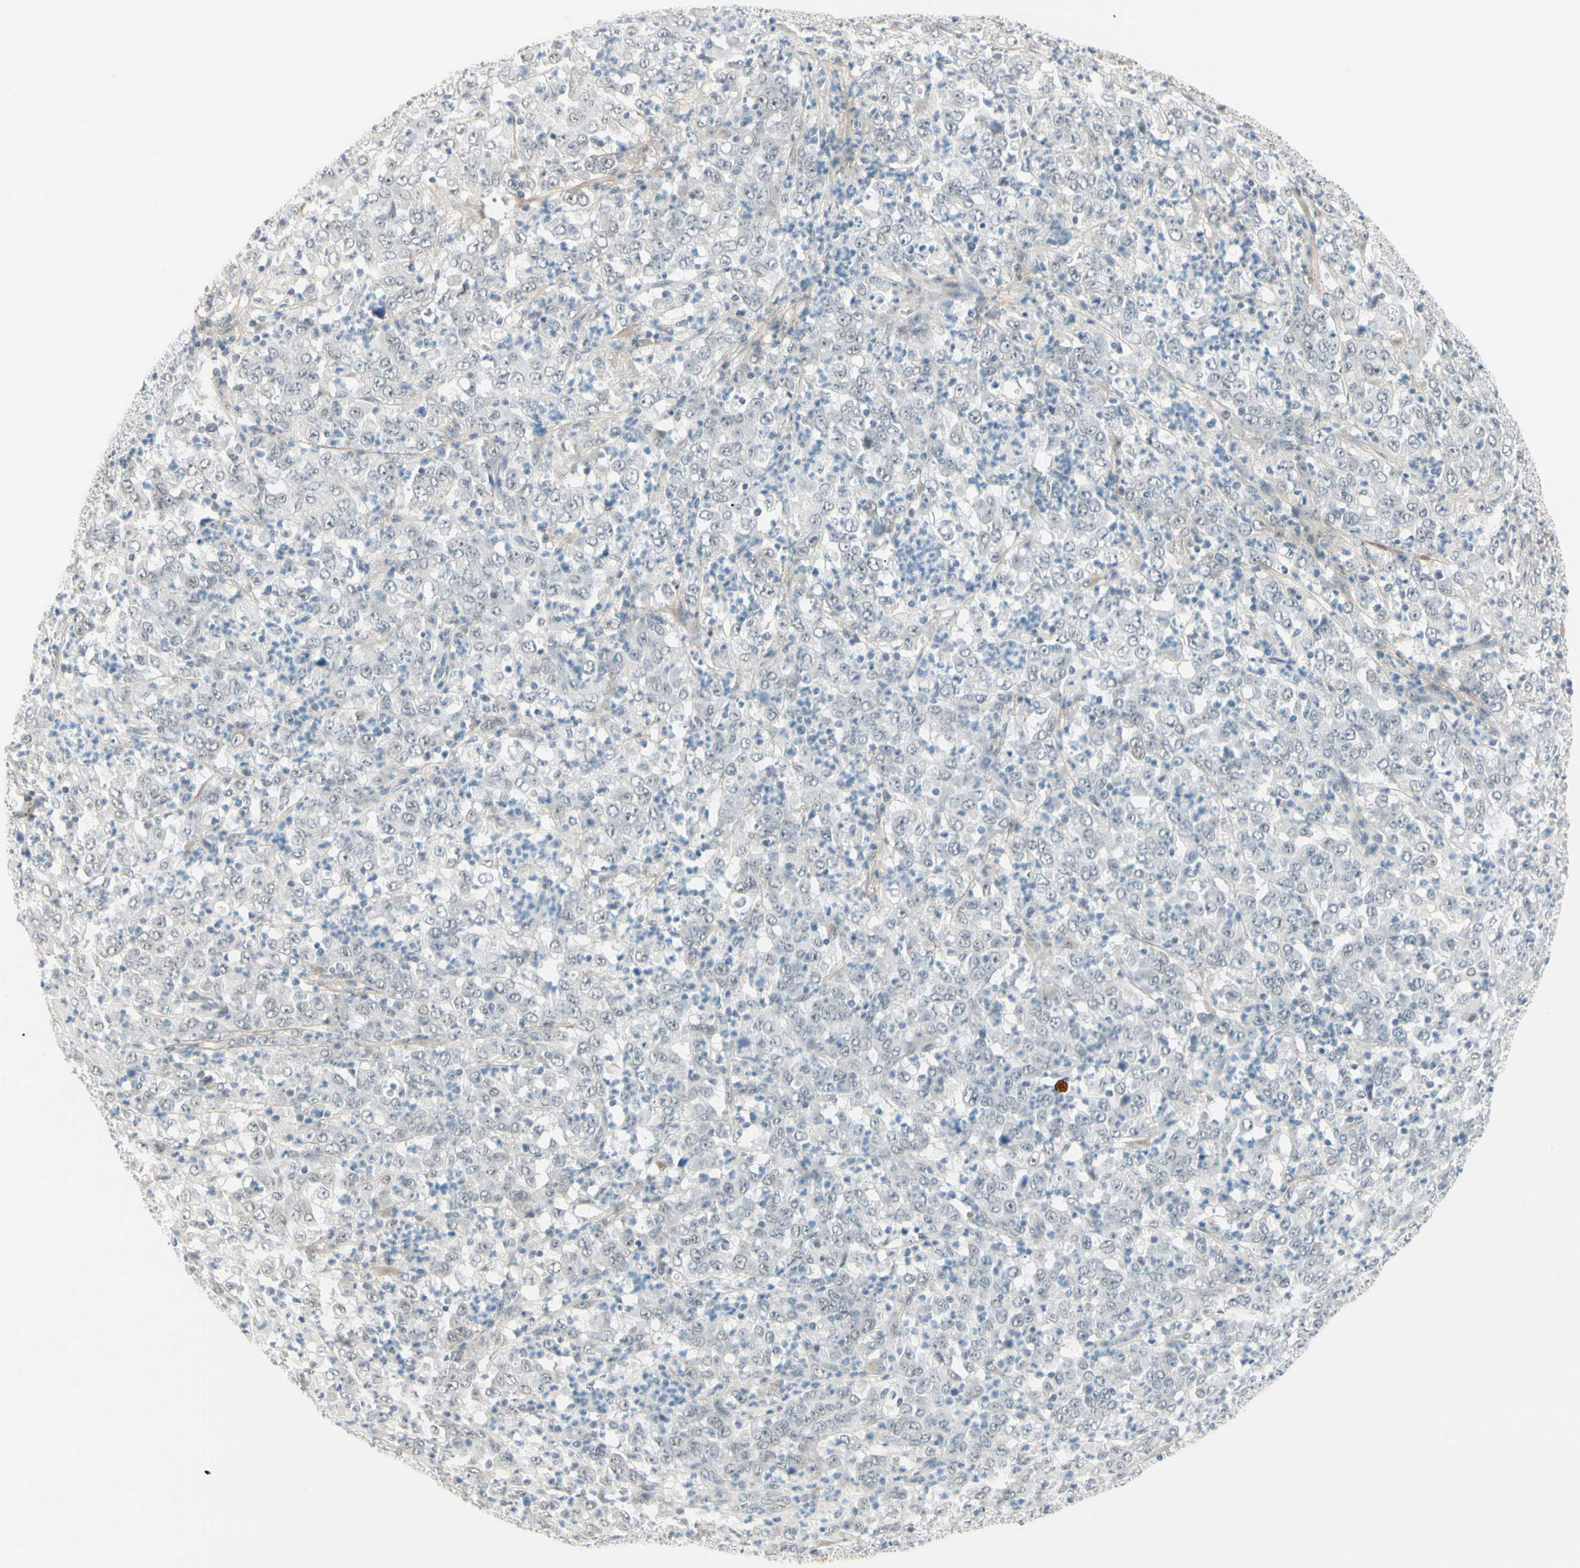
{"staining": {"intensity": "negative", "quantity": "none", "location": "none"}, "tissue": "stomach cancer", "cell_type": "Tumor cells", "image_type": "cancer", "snomed": [{"axis": "morphology", "description": "Adenocarcinoma, NOS"}, {"axis": "topography", "description": "Stomach, lower"}], "caption": "This is an immunohistochemistry (IHC) micrograph of human adenocarcinoma (stomach). There is no staining in tumor cells.", "gene": "ASPN", "patient": {"sex": "female", "age": 71}}